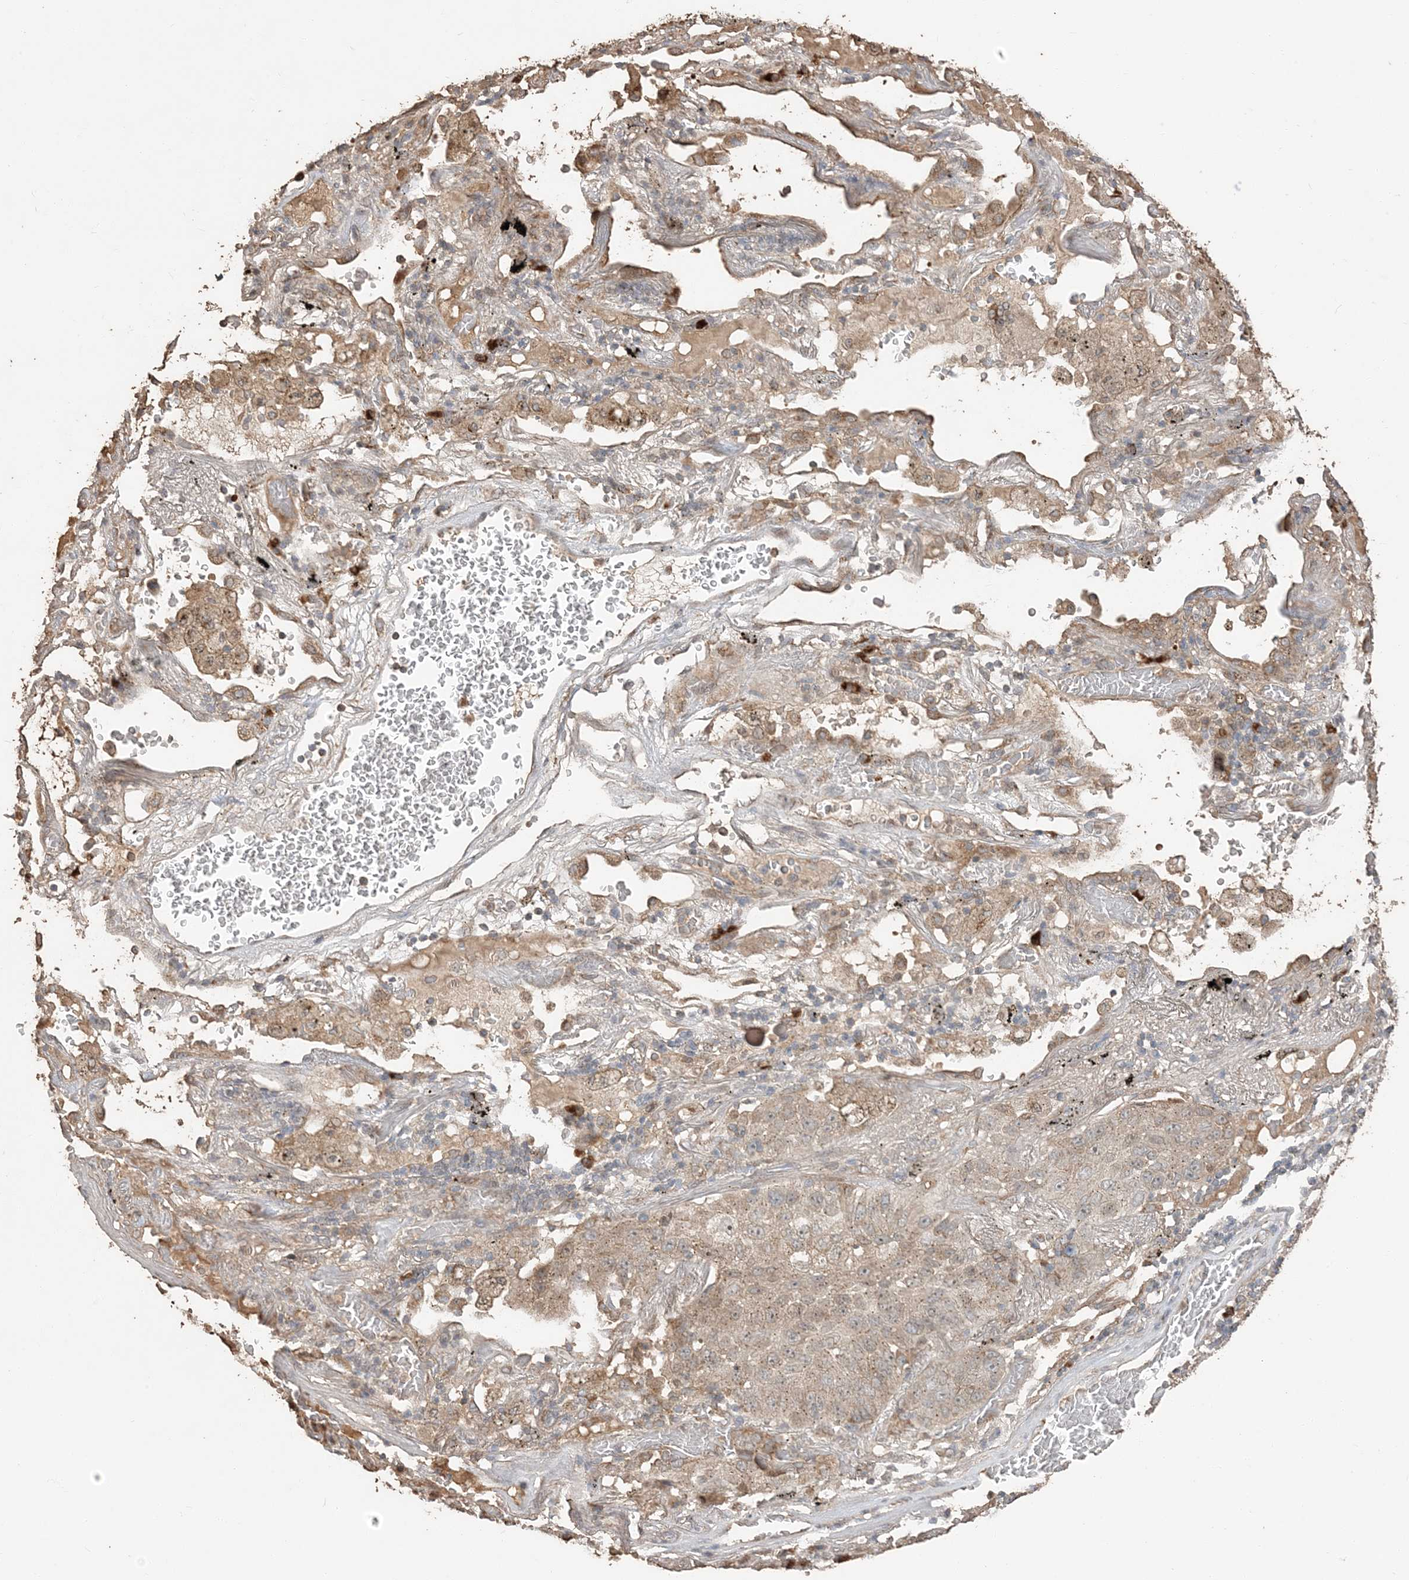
{"staining": {"intensity": "moderate", "quantity": "25%-75%", "location": "cytoplasmic/membranous,nuclear"}, "tissue": "lung cancer", "cell_type": "Tumor cells", "image_type": "cancer", "snomed": [{"axis": "morphology", "description": "Squamous cell carcinoma, NOS"}, {"axis": "topography", "description": "Lung"}], "caption": "There is medium levels of moderate cytoplasmic/membranous and nuclear positivity in tumor cells of squamous cell carcinoma (lung), as demonstrated by immunohistochemical staining (brown color).", "gene": "RER1", "patient": {"sex": "male", "age": 57}}